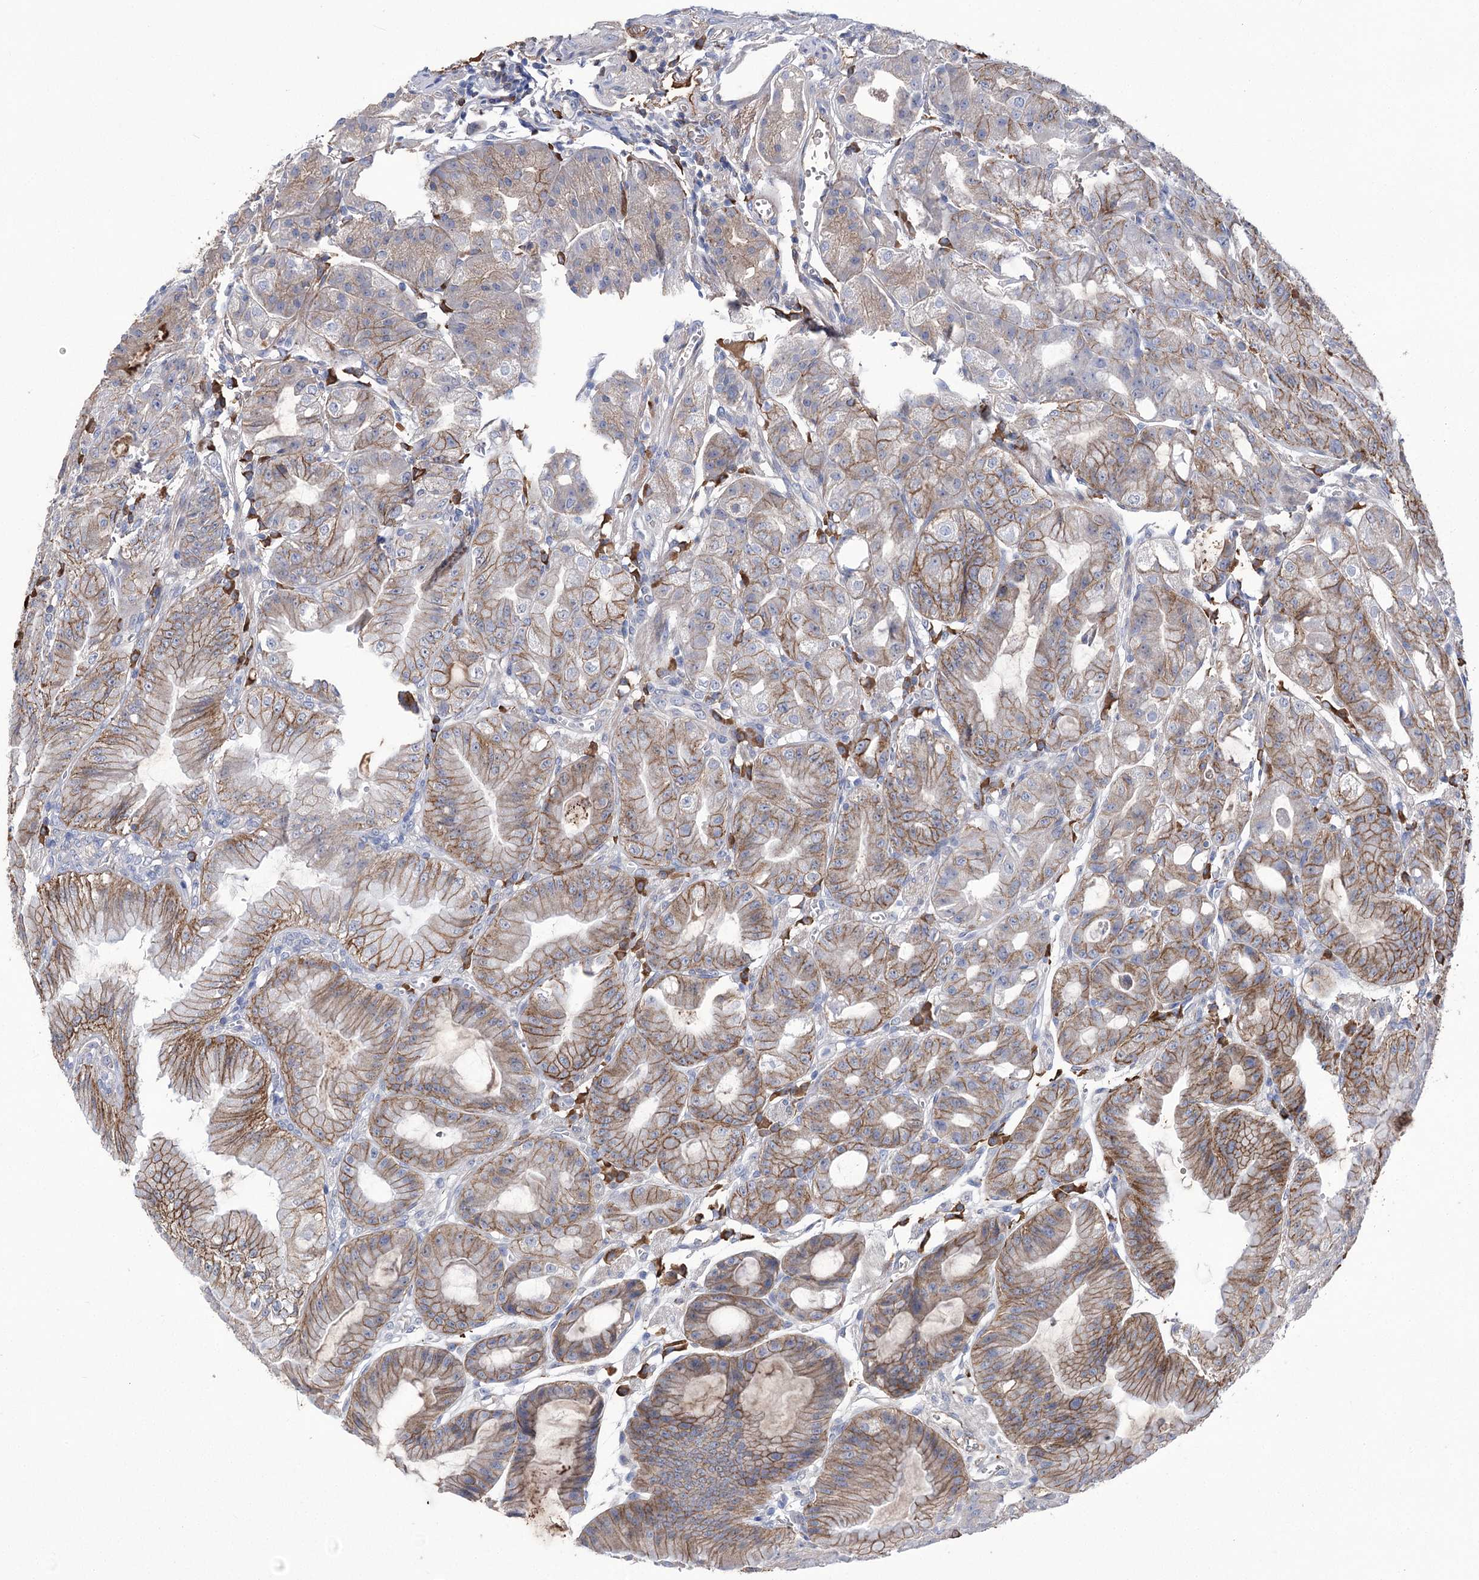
{"staining": {"intensity": "strong", "quantity": "25%-75%", "location": "cytoplasmic/membranous"}, "tissue": "stomach", "cell_type": "Glandular cells", "image_type": "normal", "snomed": [{"axis": "morphology", "description": "Normal tissue, NOS"}, {"axis": "topography", "description": "Stomach, upper"}, {"axis": "topography", "description": "Stomach, lower"}], "caption": "Strong cytoplasmic/membranous protein staining is seen in approximately 25%-75% of glandular cells in stomach. The protein is stained brown, and the nuclei are stained in blue (DAB (3,3'-diaminobenzidine) IHC with brightfield microscopy, high magnification).", "gene": "CEP164", "patient": {"sex": "male", "age": 71}}